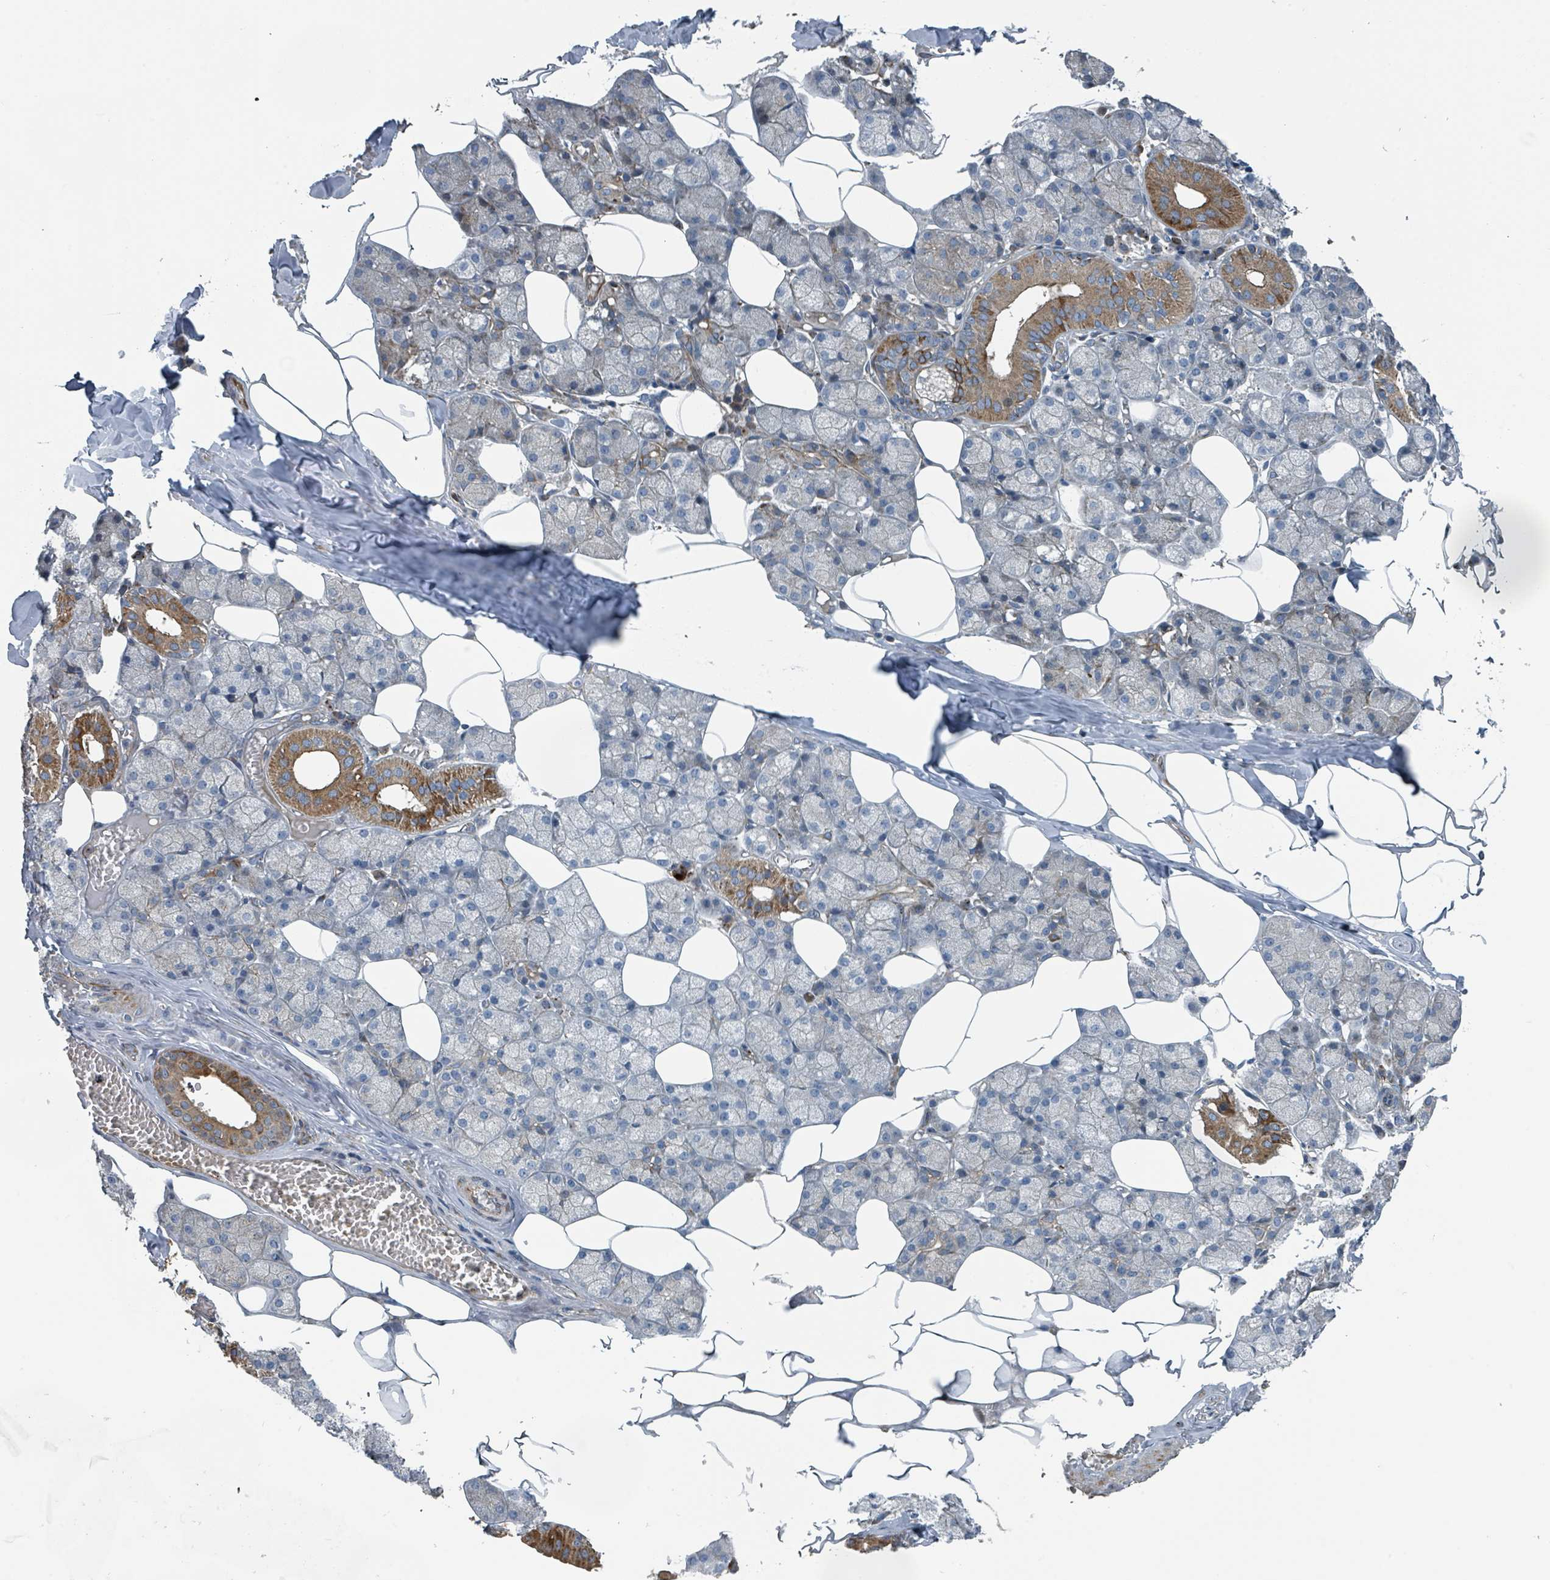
{"staining": {"intensity": "moderate", "quantity": "25%-75%", "location": "cytoplasmic/membranous"}, "tissue": "salivary gland", "cell_type": "Glandular cells", "image_type": "normal", "snomed": [{"axis": "morphology", "description": "Normal tissue, NOS"}, {"axis": "topography", "description": "Salivary gland"}], "caption": "Glandular cells show moderate cytoplasmic/membranous staining in approximately 25%-75% of cells in unremarkable salivary gland.", "gene": "DIPK2A", "patient": {"sex": "male", "age": 62}}